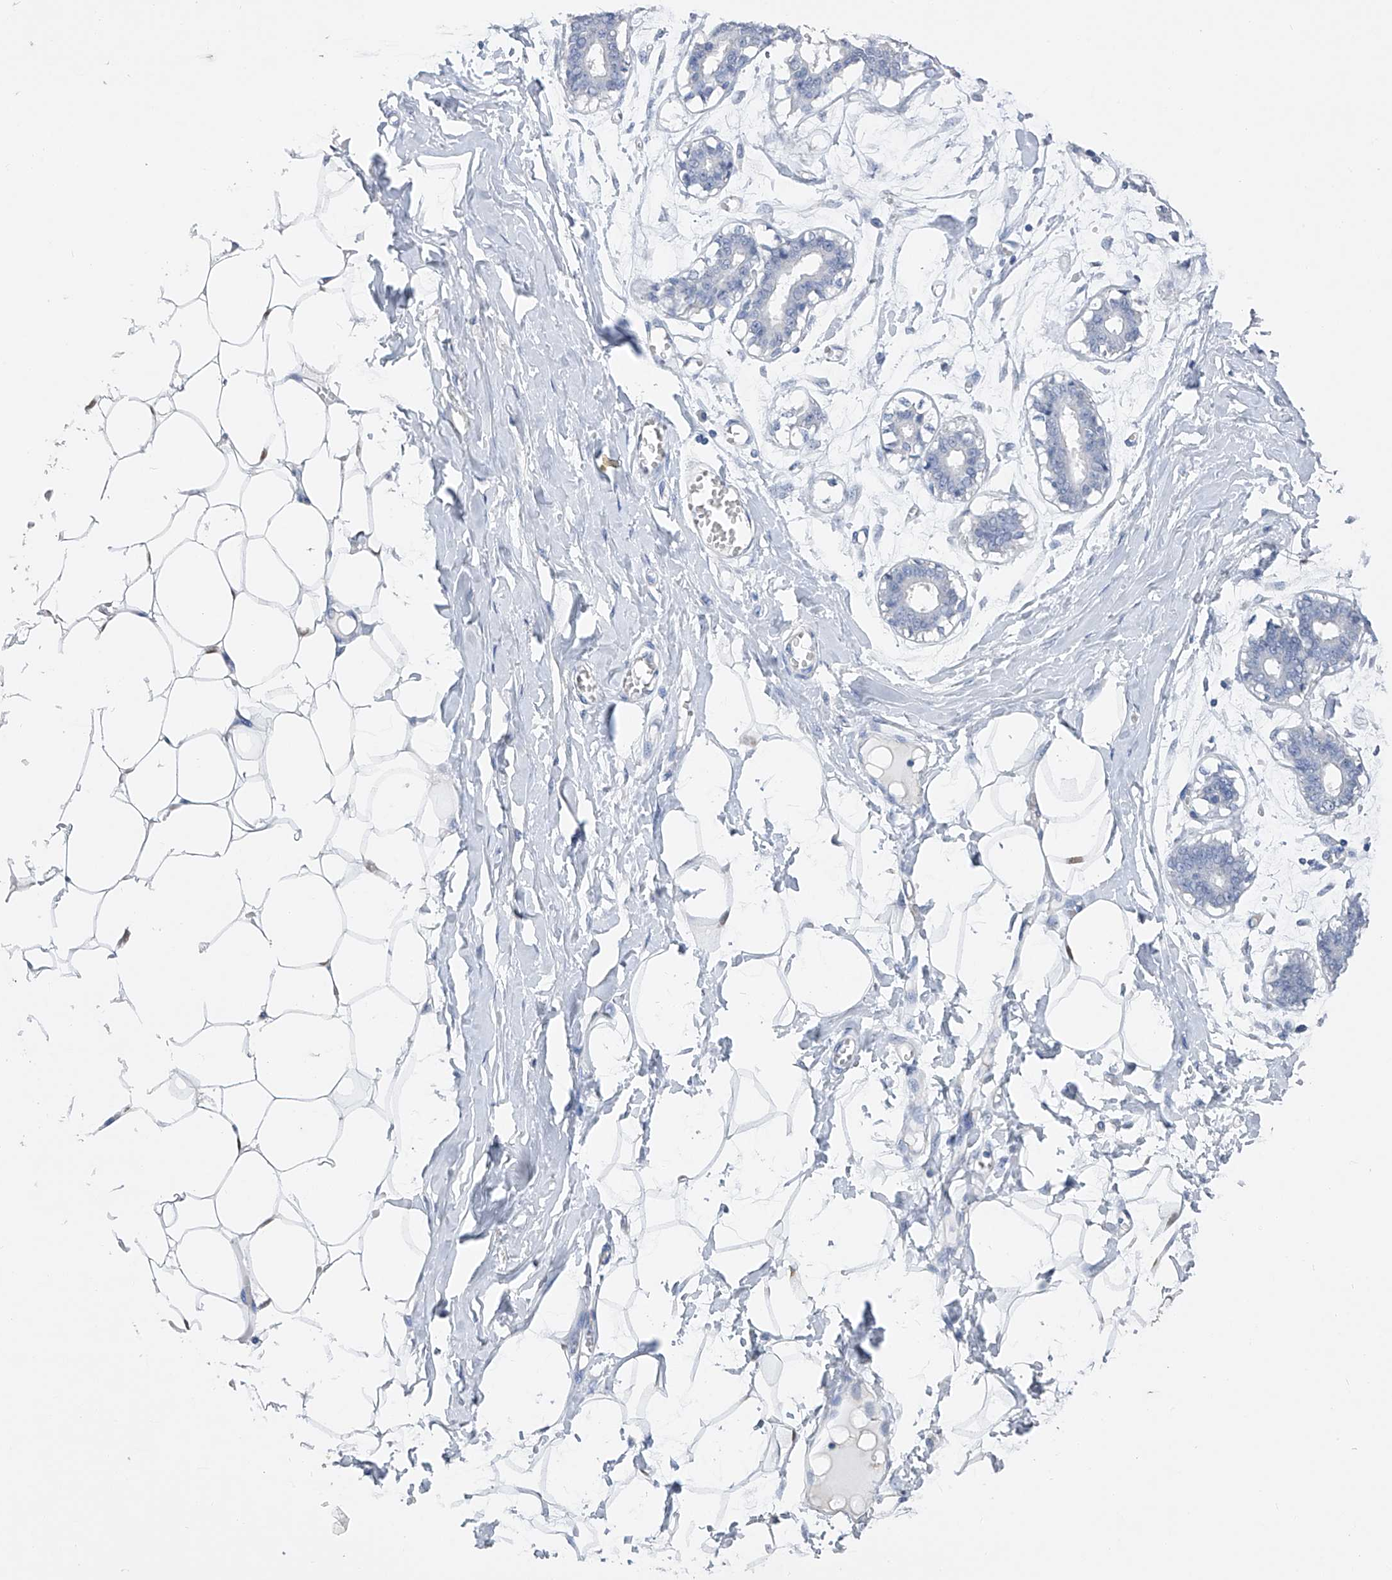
{"staining": {"intensity": "negative", "quantity": "none", "location": "none"}, "tissue": "breast", "cell_type": "Adipocytes", "image_type": "normal", "snomed": [{"axis": "morphology", "description": "Normal tissue, NOS"}, {"axis": "topography", "description": "Breast"}], "caption": "A high-resolution photomicrograph shows IHC staining of benign breast, which exhibits no significant expression in adipocytes.", "gene": "ADRA1A", "patient": {"sex": "female", "age": 27}}